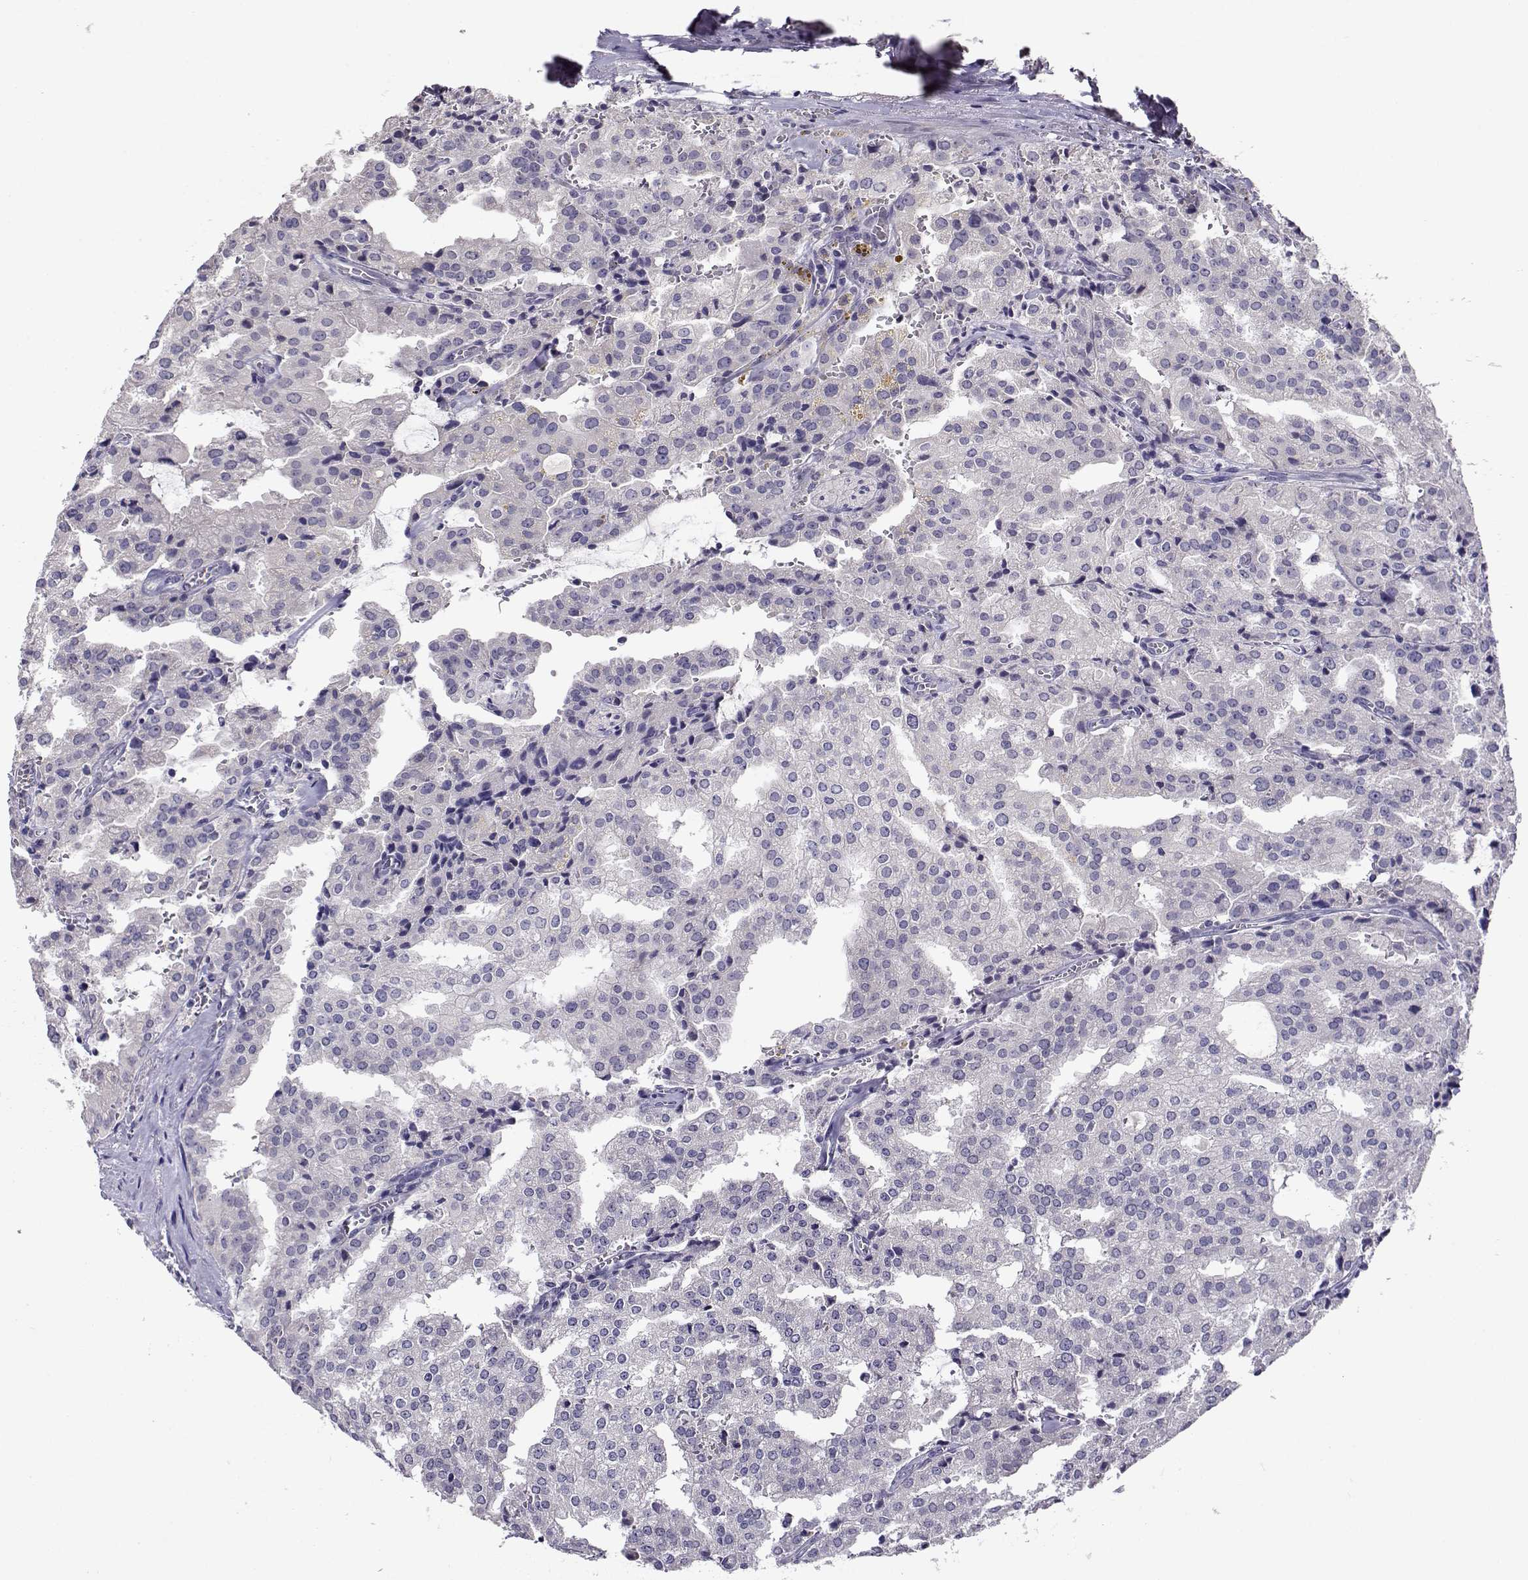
{"staining": {"intensity": "negative", "quantity": "none", "location": "none"}, "tissue": "prostate cancer", "cell_type": "Tumor cells", "image_type": "cancer", "snomed": [{"axis": "morphology", "description": "Adenocarcinoma, High grade"}, {"axis": "topography", "description": "Prostate"}], "caption": "Tumor cells are negative for protein expression in human prostate cancer.", "gene": "RHOXF2", "patient": {"sex": "male", "age": 68}}